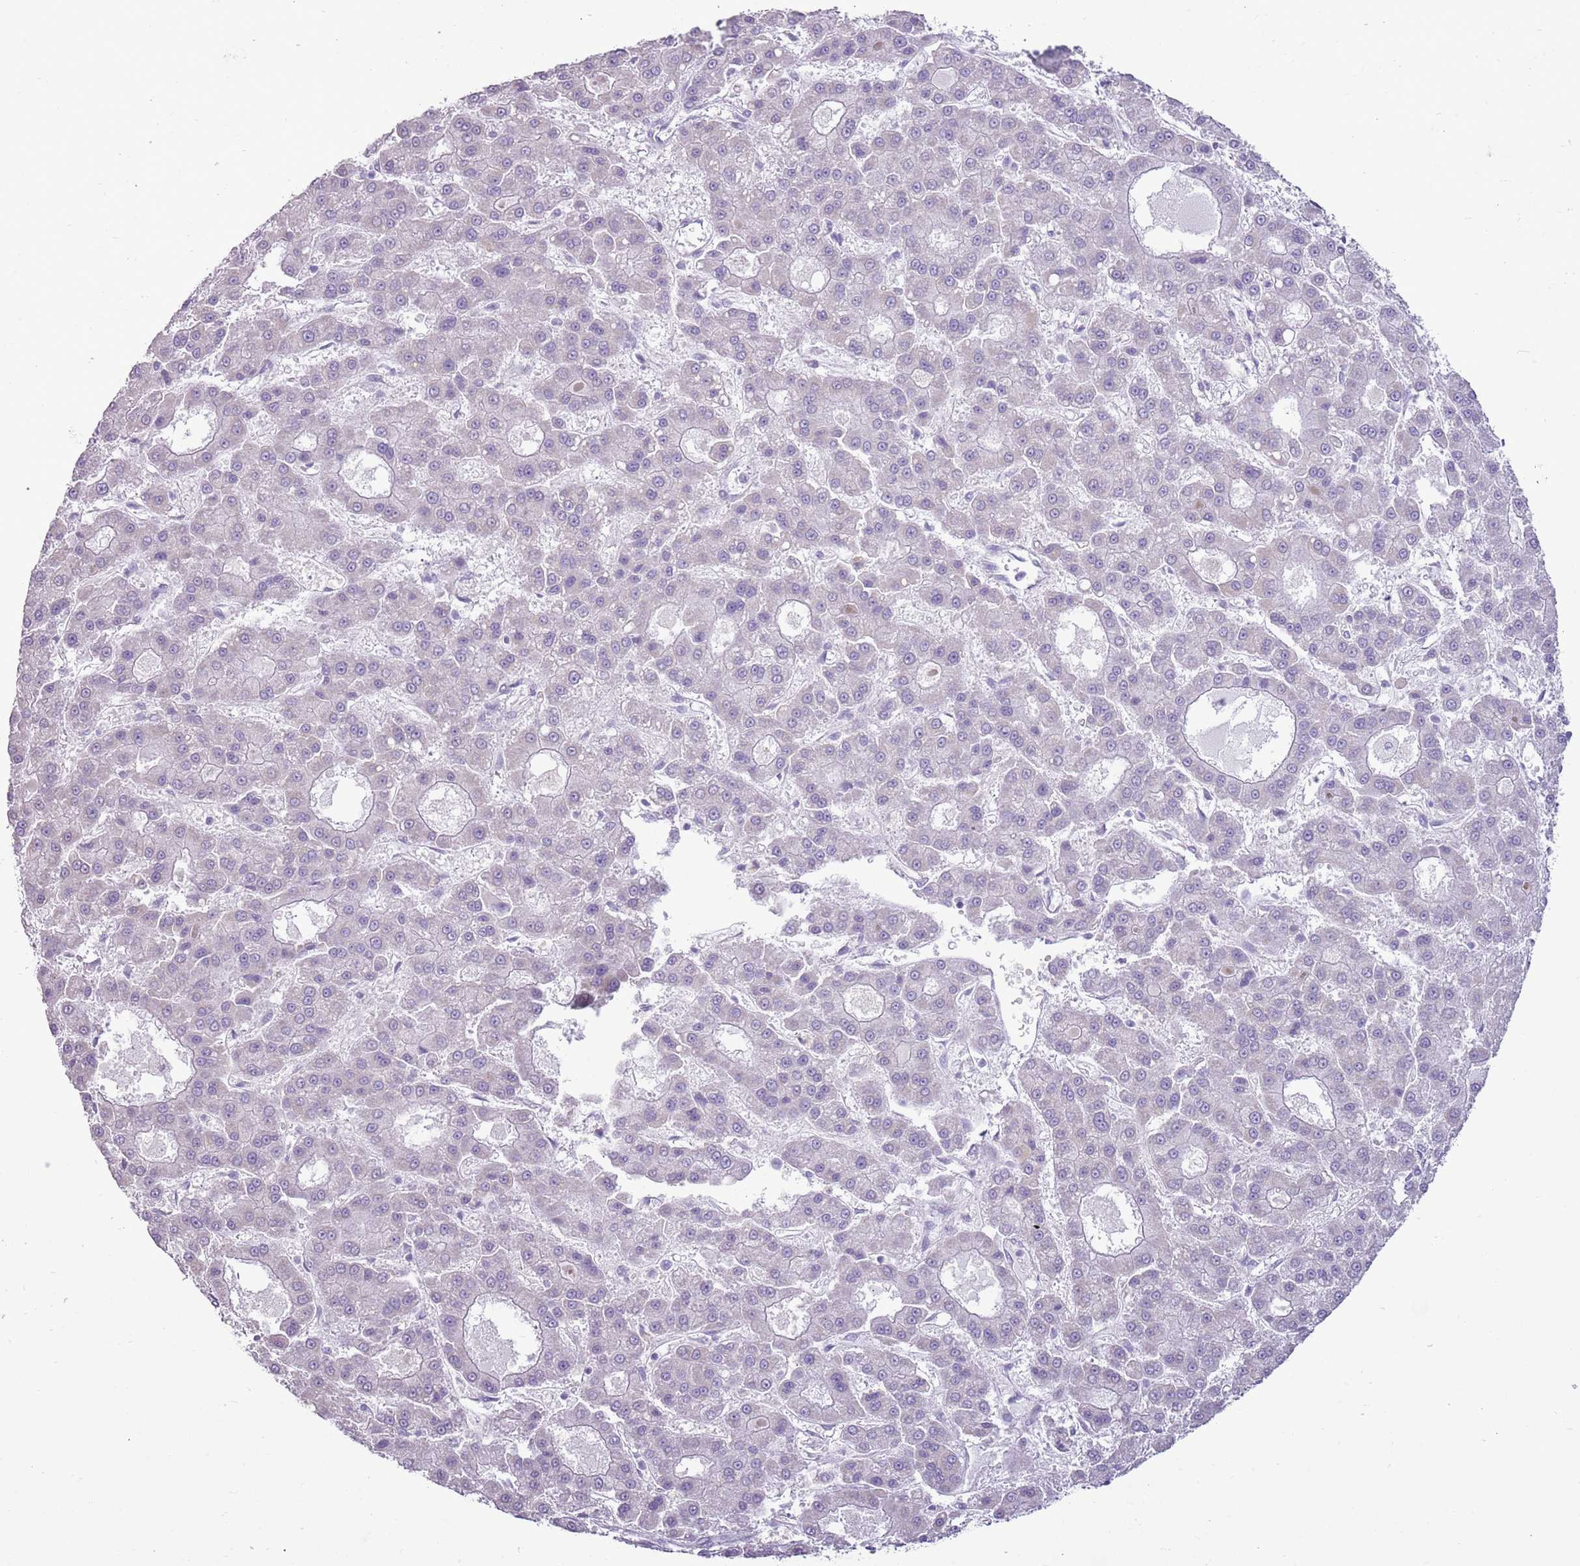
{"staining": {"intensity": "negative", "quantity": "none", "location": "none"}, "tissue": "liver cancer", "cell_type": "Tumor cells", "image_type": "cancer", "snomed": [{"axis": "morphology", "description": "Carcinoma, Hepatocellular, NOS"}, {"axis": "topography", "description": "Liver"}], "caption": "There is no significant staining in tumor cells of liver cancer.", "gene": "RPL3L", "patient": {"sex": "male", "age": 70}}